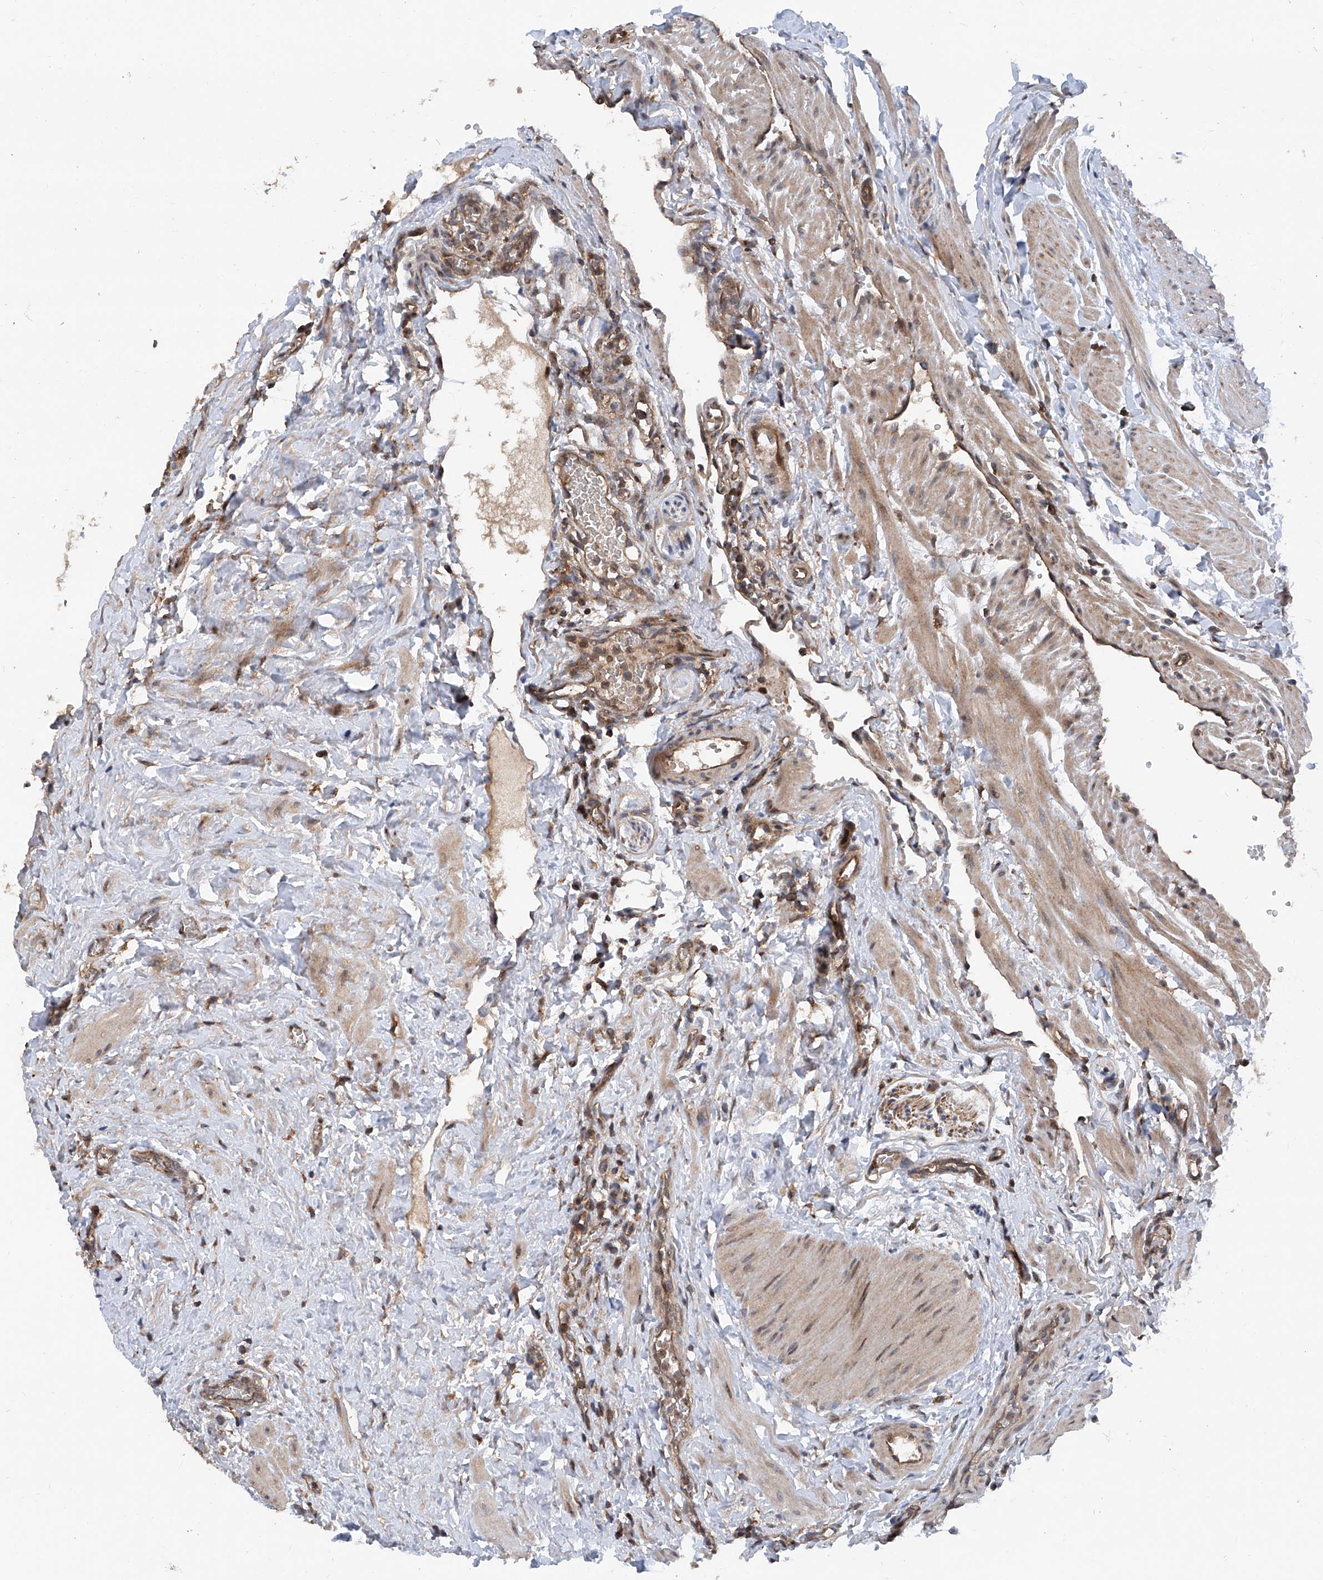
{"staining": {"intensity": "strong", "quantity": ">75%", "location": "cytoplasmic/membranous"}, "tissue": "ovary", "cell_type": "Follicle cells", "image_type": "normal", "snomed": [{"axis": "morphology", "description": "Normal tissue, NOS"}, {"axis": "morphology", "description": "Cyst, NOS"}, {"axis": "topography", "description": "Ovary"}], "caption": "Ovary stained with immunohistochemistry (IHC) shows strong cytoplasmic/membranous positivity in about >75% of follicle cells.", "gene": "SMAP1", "patient": {"sex": "female", "age": 33}}